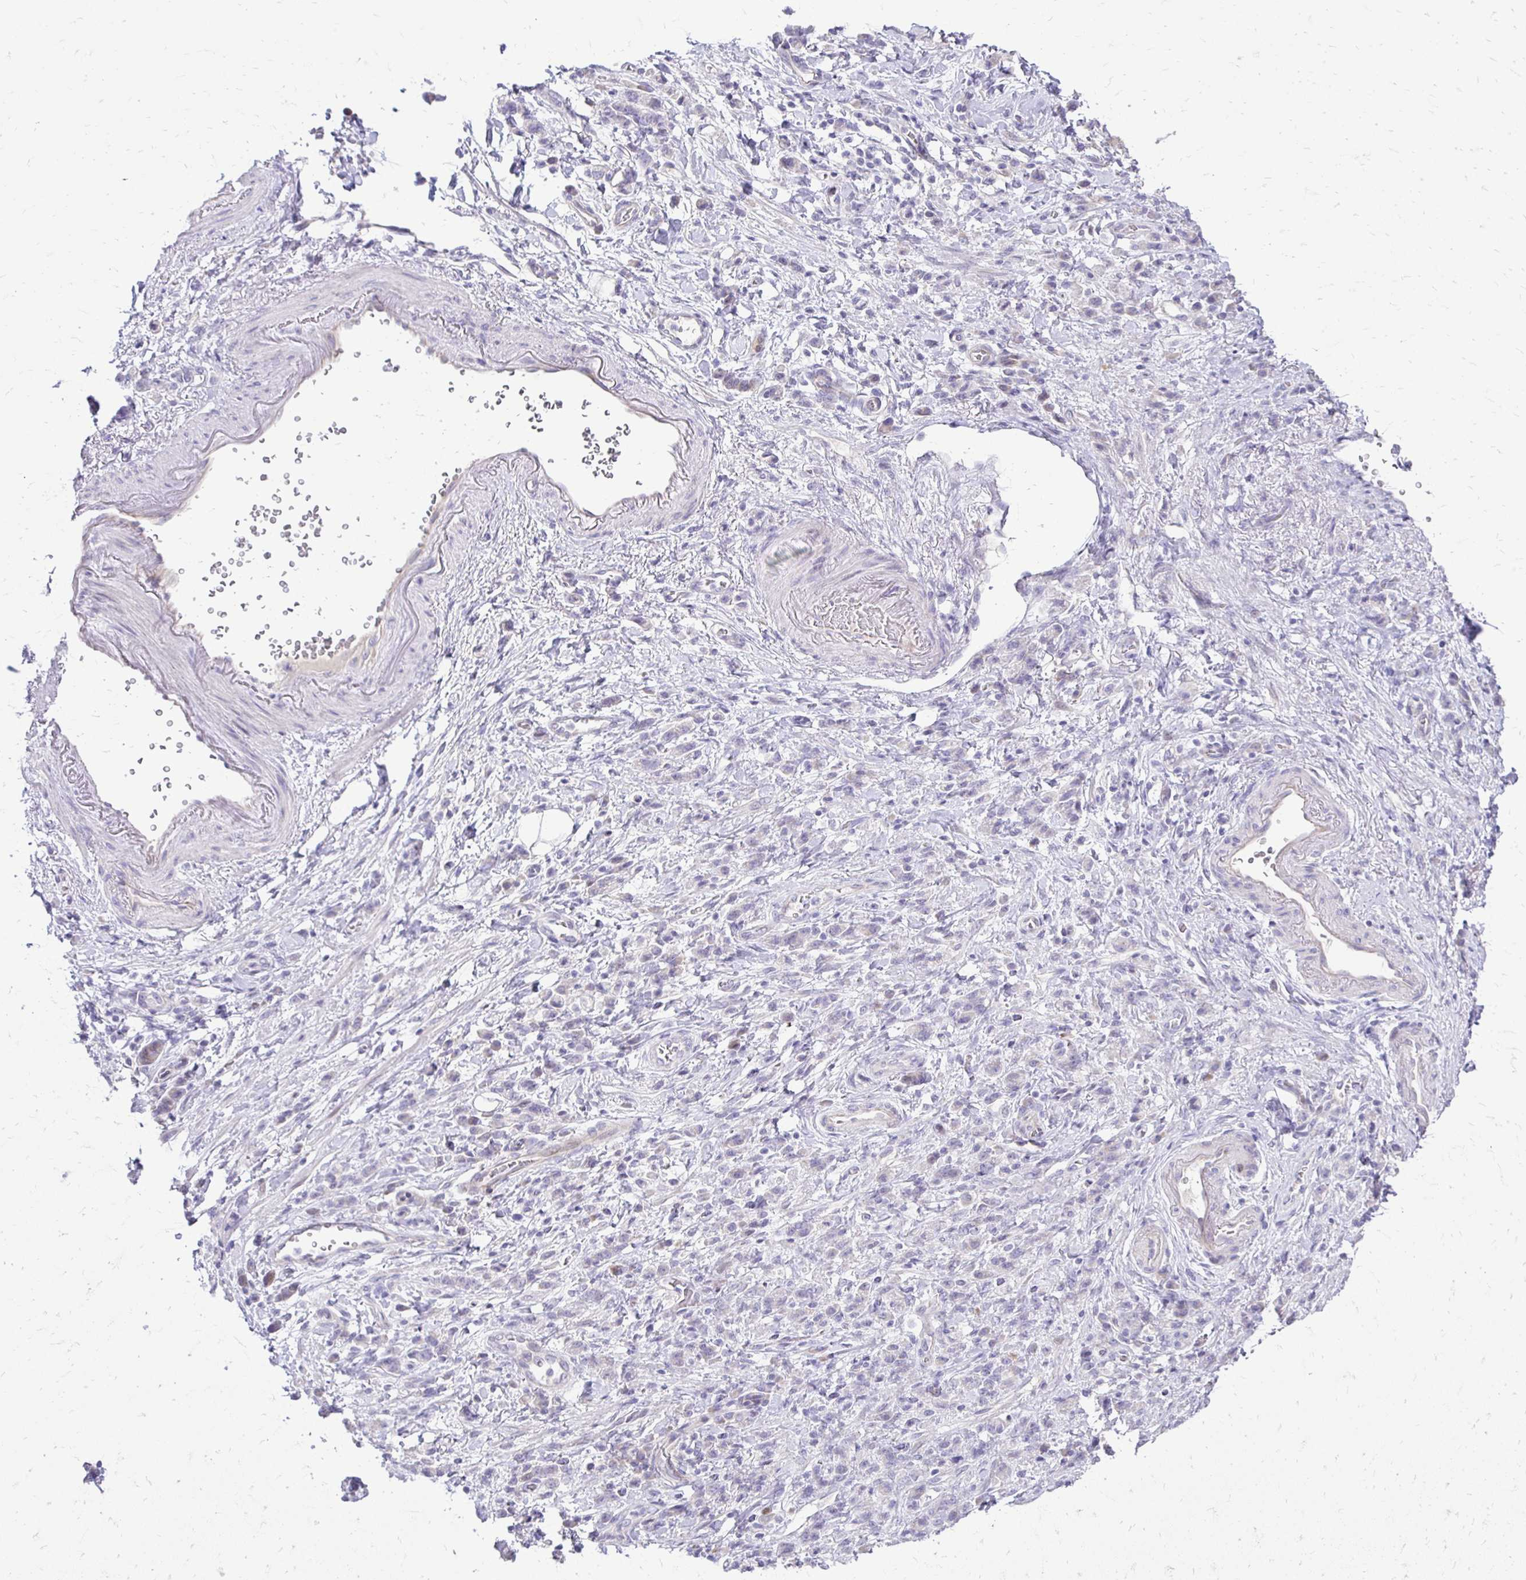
{"staining": {"intensity": "negative", "quantity": "none", "location": "none"}, "tissue": "stomach cancer", "cell_type": "Tumor cells", "image_type": "cancer", "snomed": [{"axis": "morphology", "description": "Adenocarcinoma, NOS"}, {"axis": "topography", "description": "Stomach"}], "caption": "The image exhibits no staining of tumor cells in stomach cancer.", "gene": "GAS2", "patient": {"sex": "male", "age": 77}}